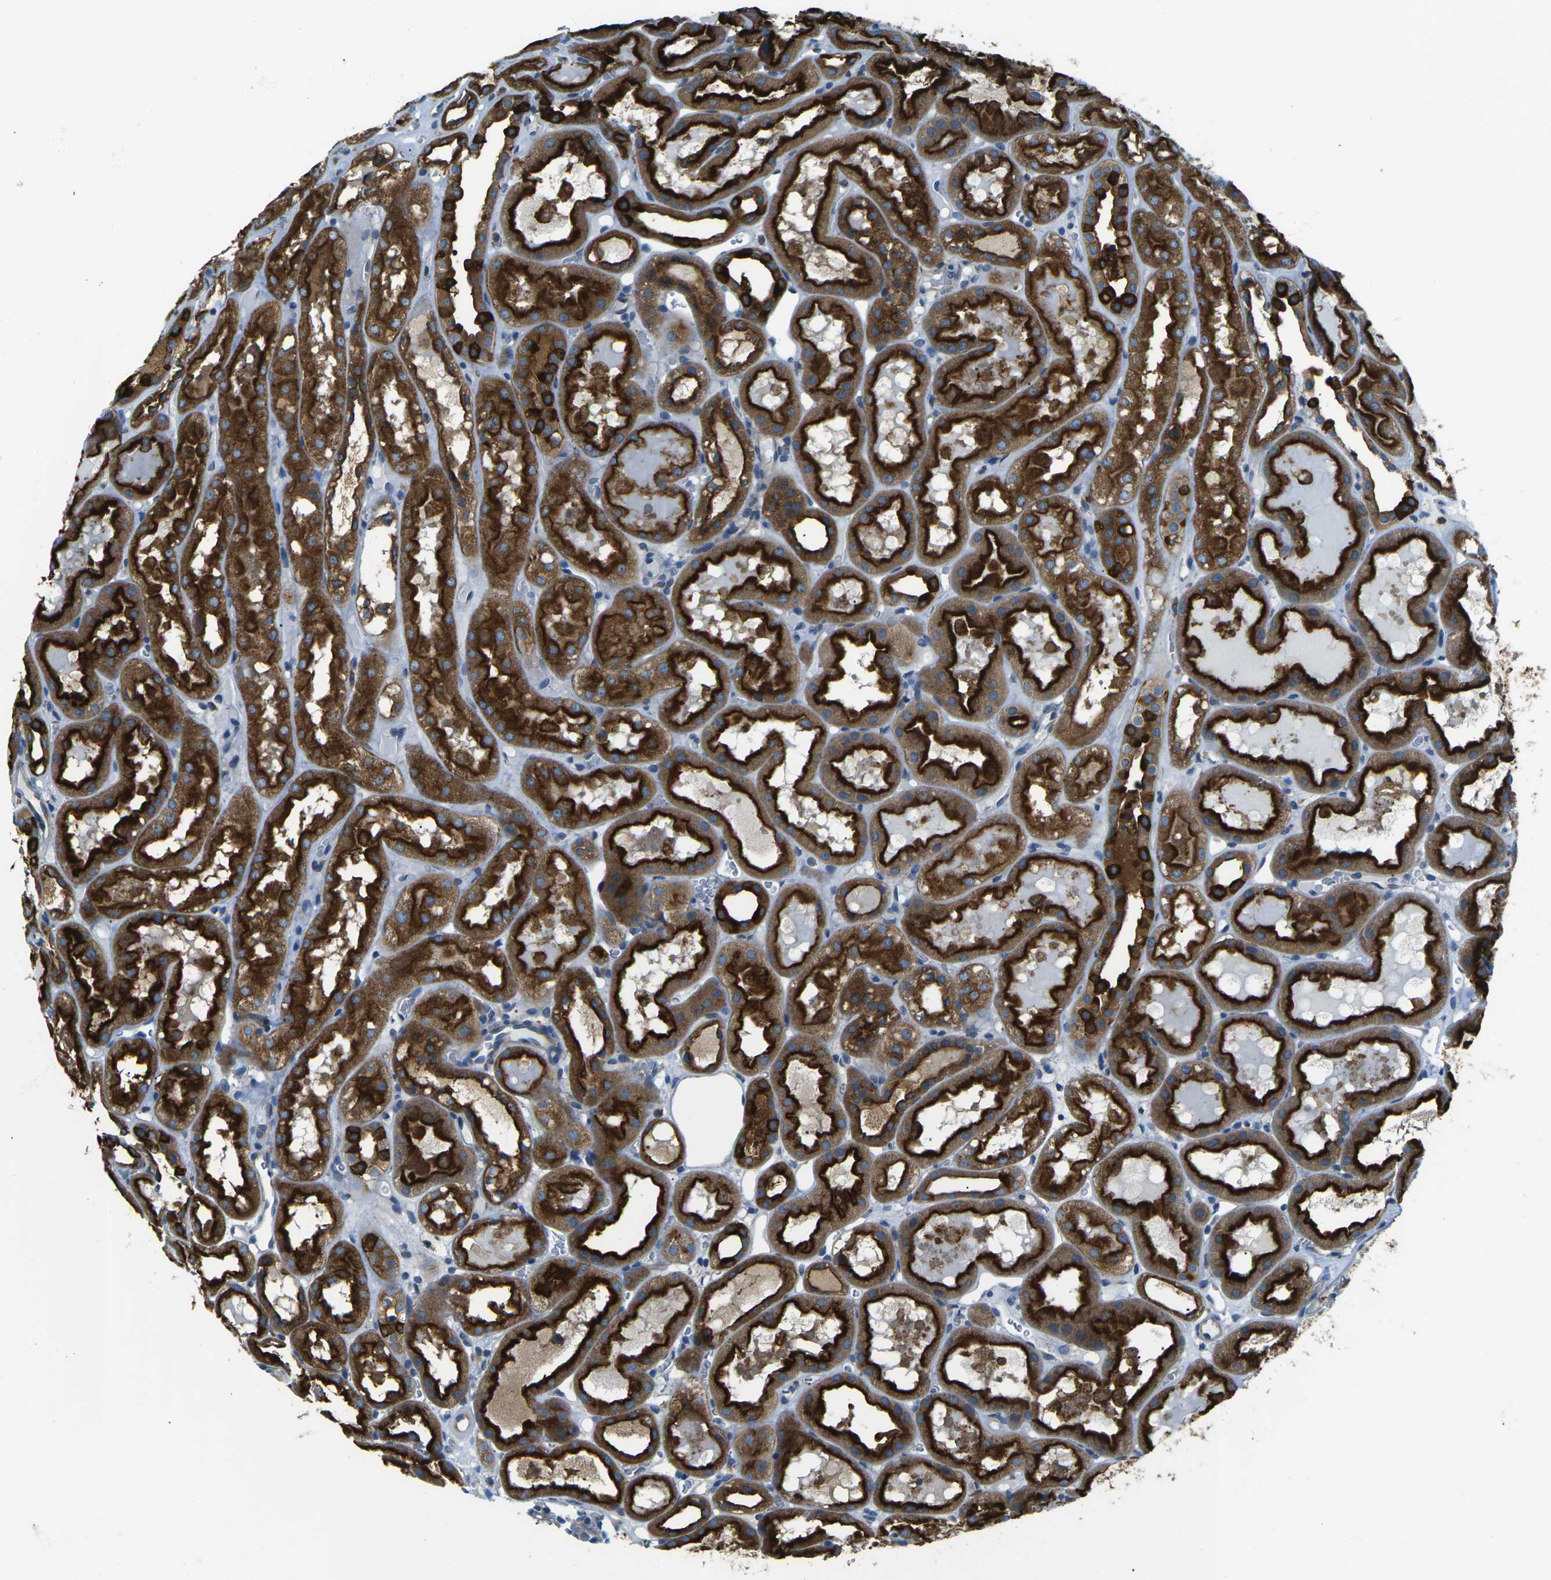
{"staining": {"intensity": "negative", "quantity": "none", "location": "none"}, "tissue": "kidney", "cell_type": "Cells in glomeruli", "image_type": "normal", "snomed": [{"axis": "morphology", "description": "Normal tissue, NOS"}, {"axis": "topography", "description": "Kidney"}, {"axis": "topography", "description": "Urinary bladder"}], "caption": "Protein analysis of normal kidney reveals no significant positivity in cells in glomeruli.", "gene": "CDK17", "patient": {"sex": "male", "age": 16}}